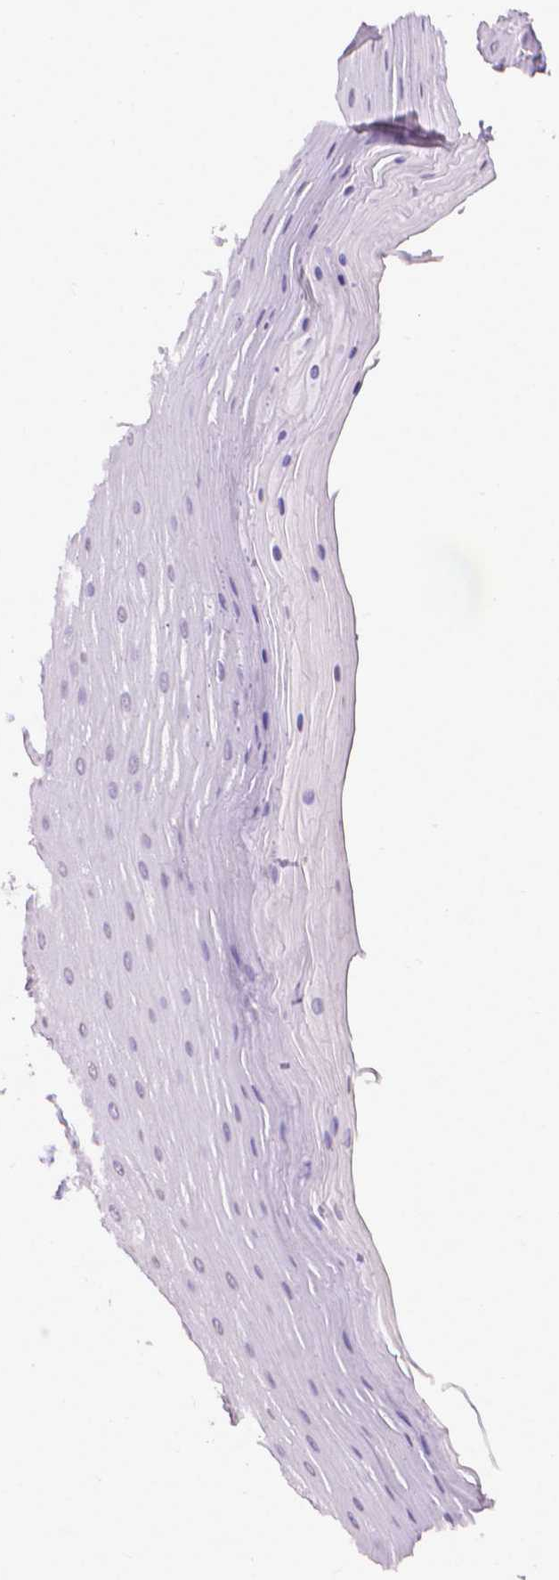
{"staining": {"intensity": "negative", "quantity": "none", "location": "none"}, "tissue": "oral mucosa", "cell_type": "Squamous epithelial cells", "image_type": "normal", "snomed": [{"axis": "morphology", "description": "Normal tissue, NOS"}, {"axis": "morphology", "description": "Squamous cell carcinoma, NOS"}, {"axis": "topography", "description": "Oral tissue"}, {"axis": "topography", "description": "Tounge, NOS"}, {"axis": "topography", "description": "Head-Neck"}], "caption": "Squamous epithelial cells show no significant staining in benign oral mucosa. (Immunohistochemistry (ihc), brightfield microscopy, high magnification).", "gene": "KMO", "patient": {"sex": "male", "age": 62}}